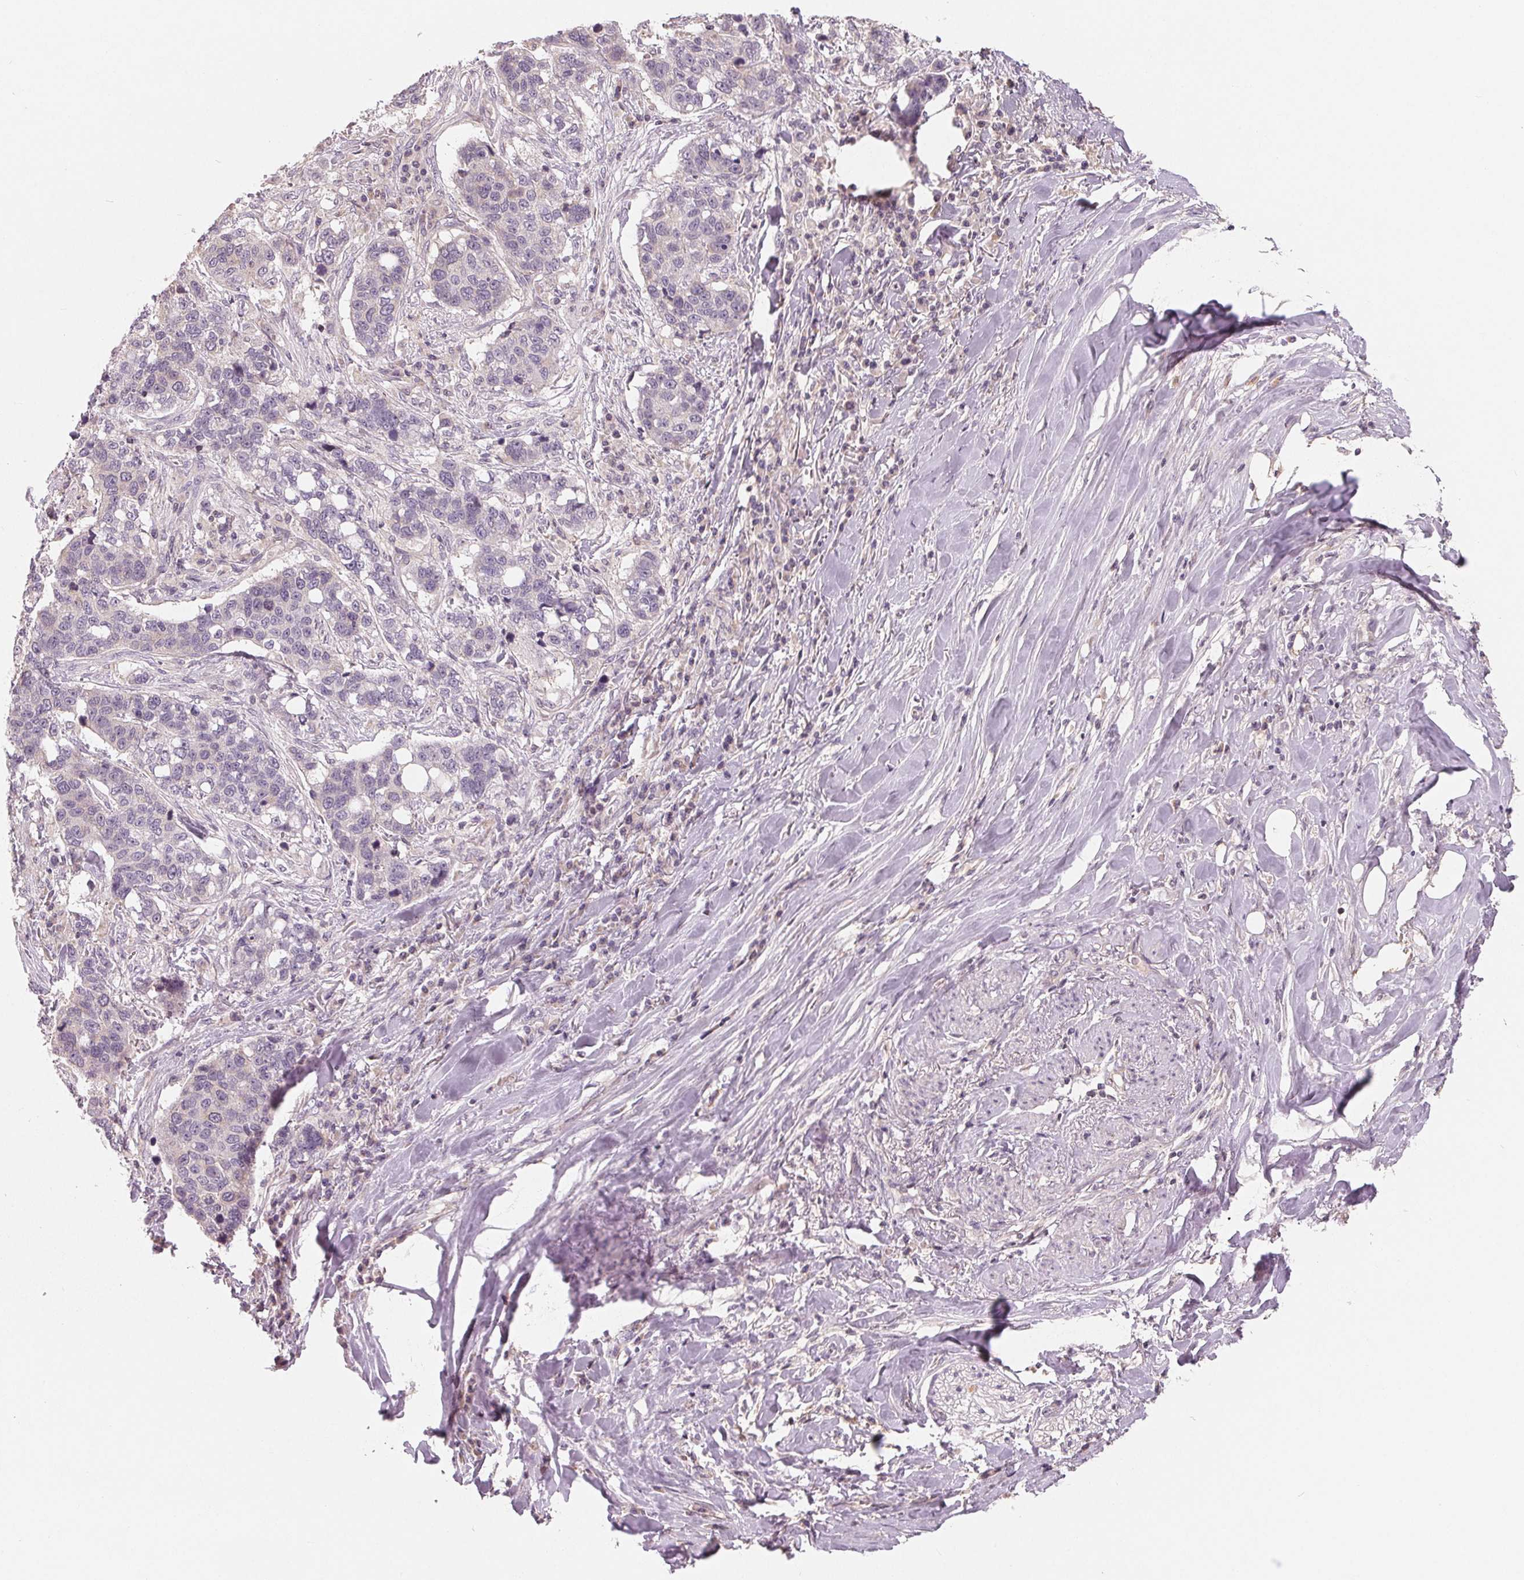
{"staining": {"intensity": "negative", "quantity": "none", "location": "none"}, "tissue": "lung cancer", "cell_type": "Tumor cells", "image_type": "cancer", "snomed": [{"axis": "morphology", "description": "Squamous cell carcinoma, NOS"}, {"axis": "topography", "description": "Lymph node"}, {"axis": "topography", "description": "Lung"}], "caption": "The immunohistochemistry (IHC) image has no significant positivity in tumor cells of lung cancer (squamous cell carcinoma) tissue.", "gene": "AQP8", "patient": {"sex": "male", "age": 61}}